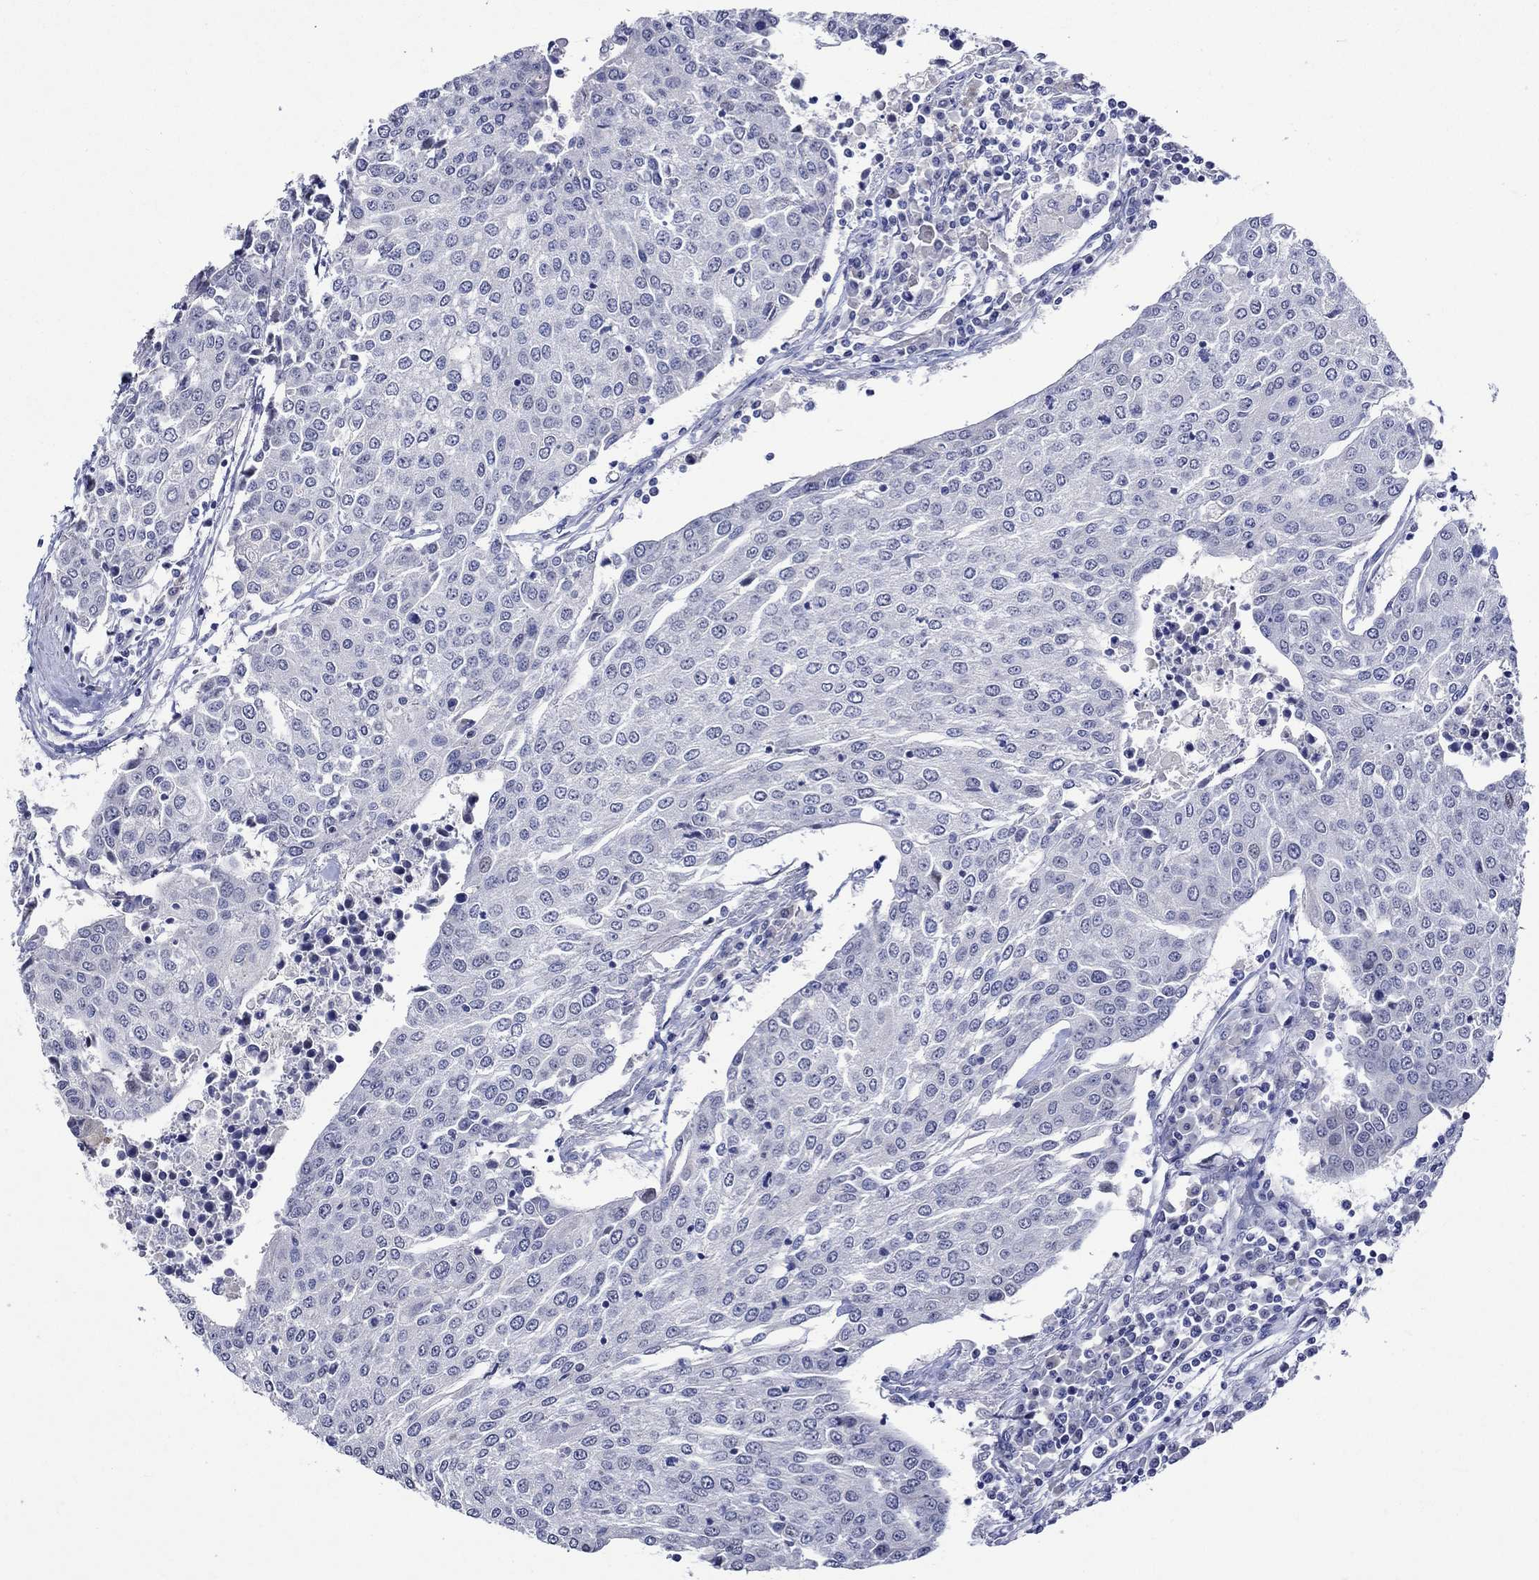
{"staining": {"intensity": "negative", "quantity": "none", "location": "none"}, "tissue": "urothelial cancer", "cell_type": "Tumor cells", "image_type": "cancer", "snomed": [{"axis": "morphology", "description": "Urothelial carcinoma, High grade"}, {"axis": "topography", "description": "Urinary bladder"}], "caption": "Immunohistochemical staining of human urothelial cancer reveals no significant positivity in tumor cells.", "gene": "CRYAB", "patient": {"sex": "female", "age": 85}}